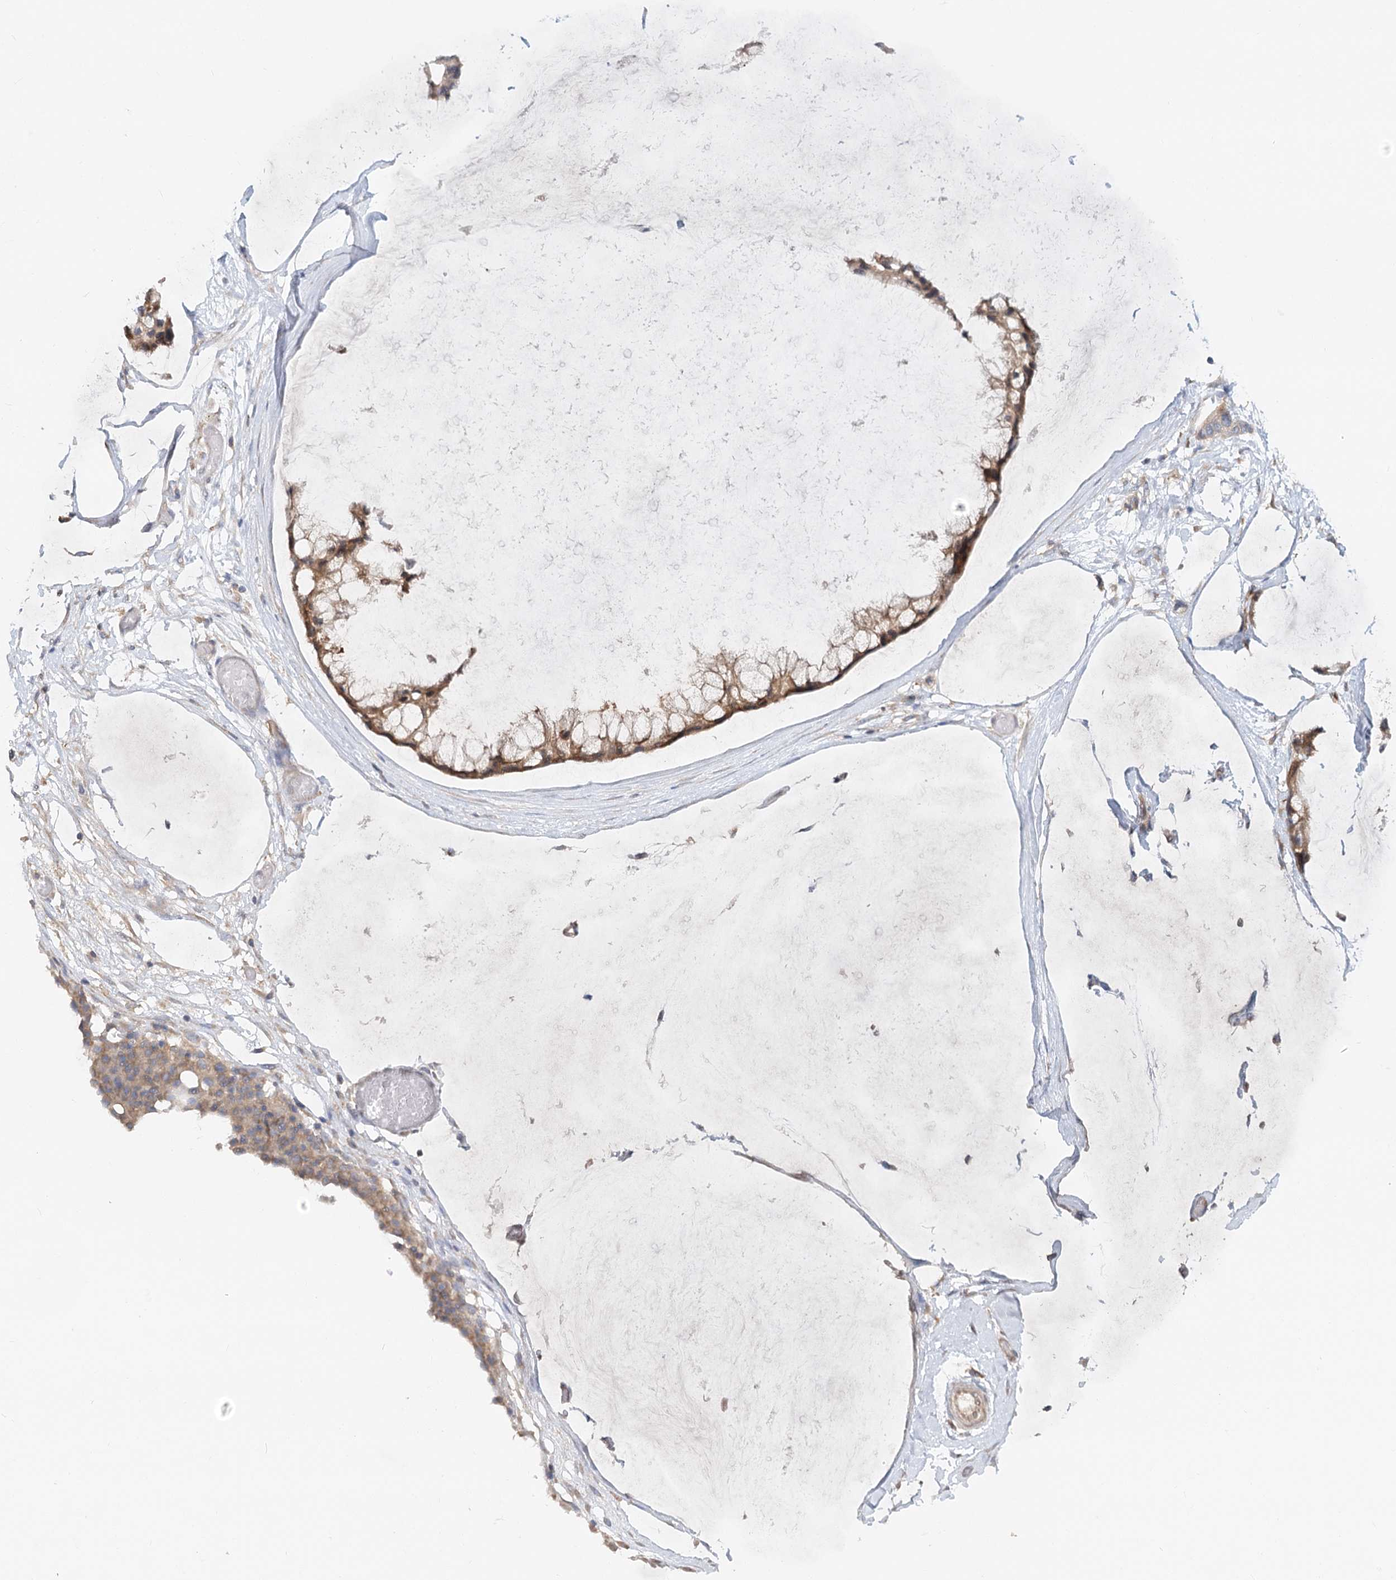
{"staining": {"intensity": "moderate", "quantity": ">75%", "location": "cytoplasmic/membranous"}, "tissue": "ovarian cancer", "cell_type": "Tumor cells", "image_type": "cancer", "snomed": [{"axis": "morphology", "description": "Cystadenocarcinoma, mucinous, NOS"}, {"axis": "topography", "description": "Ovary"}], "caption": "This is an image of immunohistochemistry staining of ovarian cancer (mucinous cystadenocarcinoma), which shows moderate staining in the cytoplasmic/membranous of tumor cells.", "gene": "PAIP2", "patient": {"sex": "female", "age": 39}}